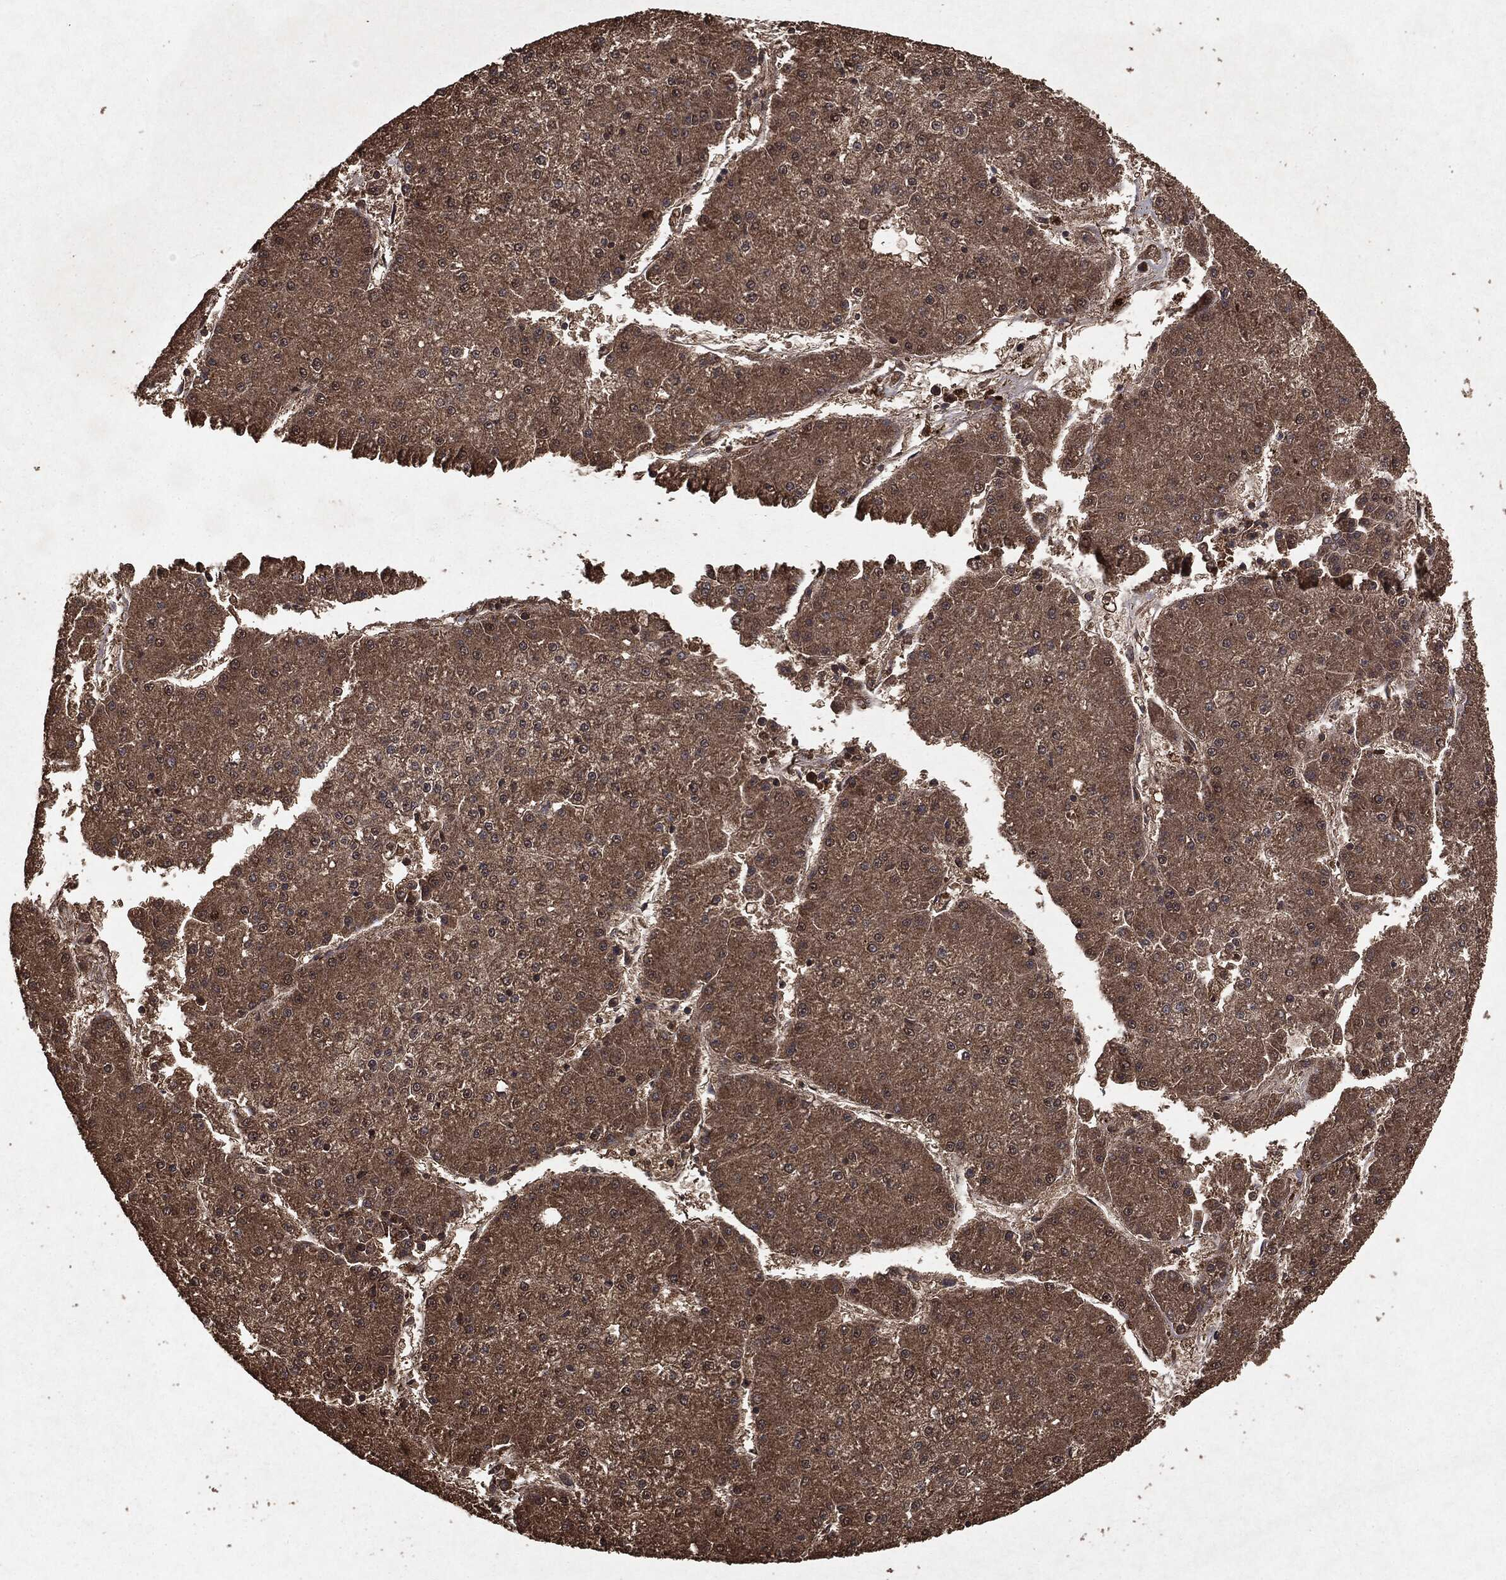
{"staining": {"intensity": "moderate", "quantity": ">75%", "location": "cytoplasmic/membranous"}, "tissue": "liver cancer", "cell_type": "Tumor cells", "image_type": "cancer", "snomed": [{"axis": "morphology", "description": "Carcinoma, Hepatocellular, NOS"}, {"axis": "topography", "description": "Liver"}], "caption": "The micrograph exhibits staining of liver cancer, revealing moderate cytoplasmic/membranous protein positivity (brown color) within tumor cells.", "gene": "NME1", "patient": {"sex": "male", "age": 73}}